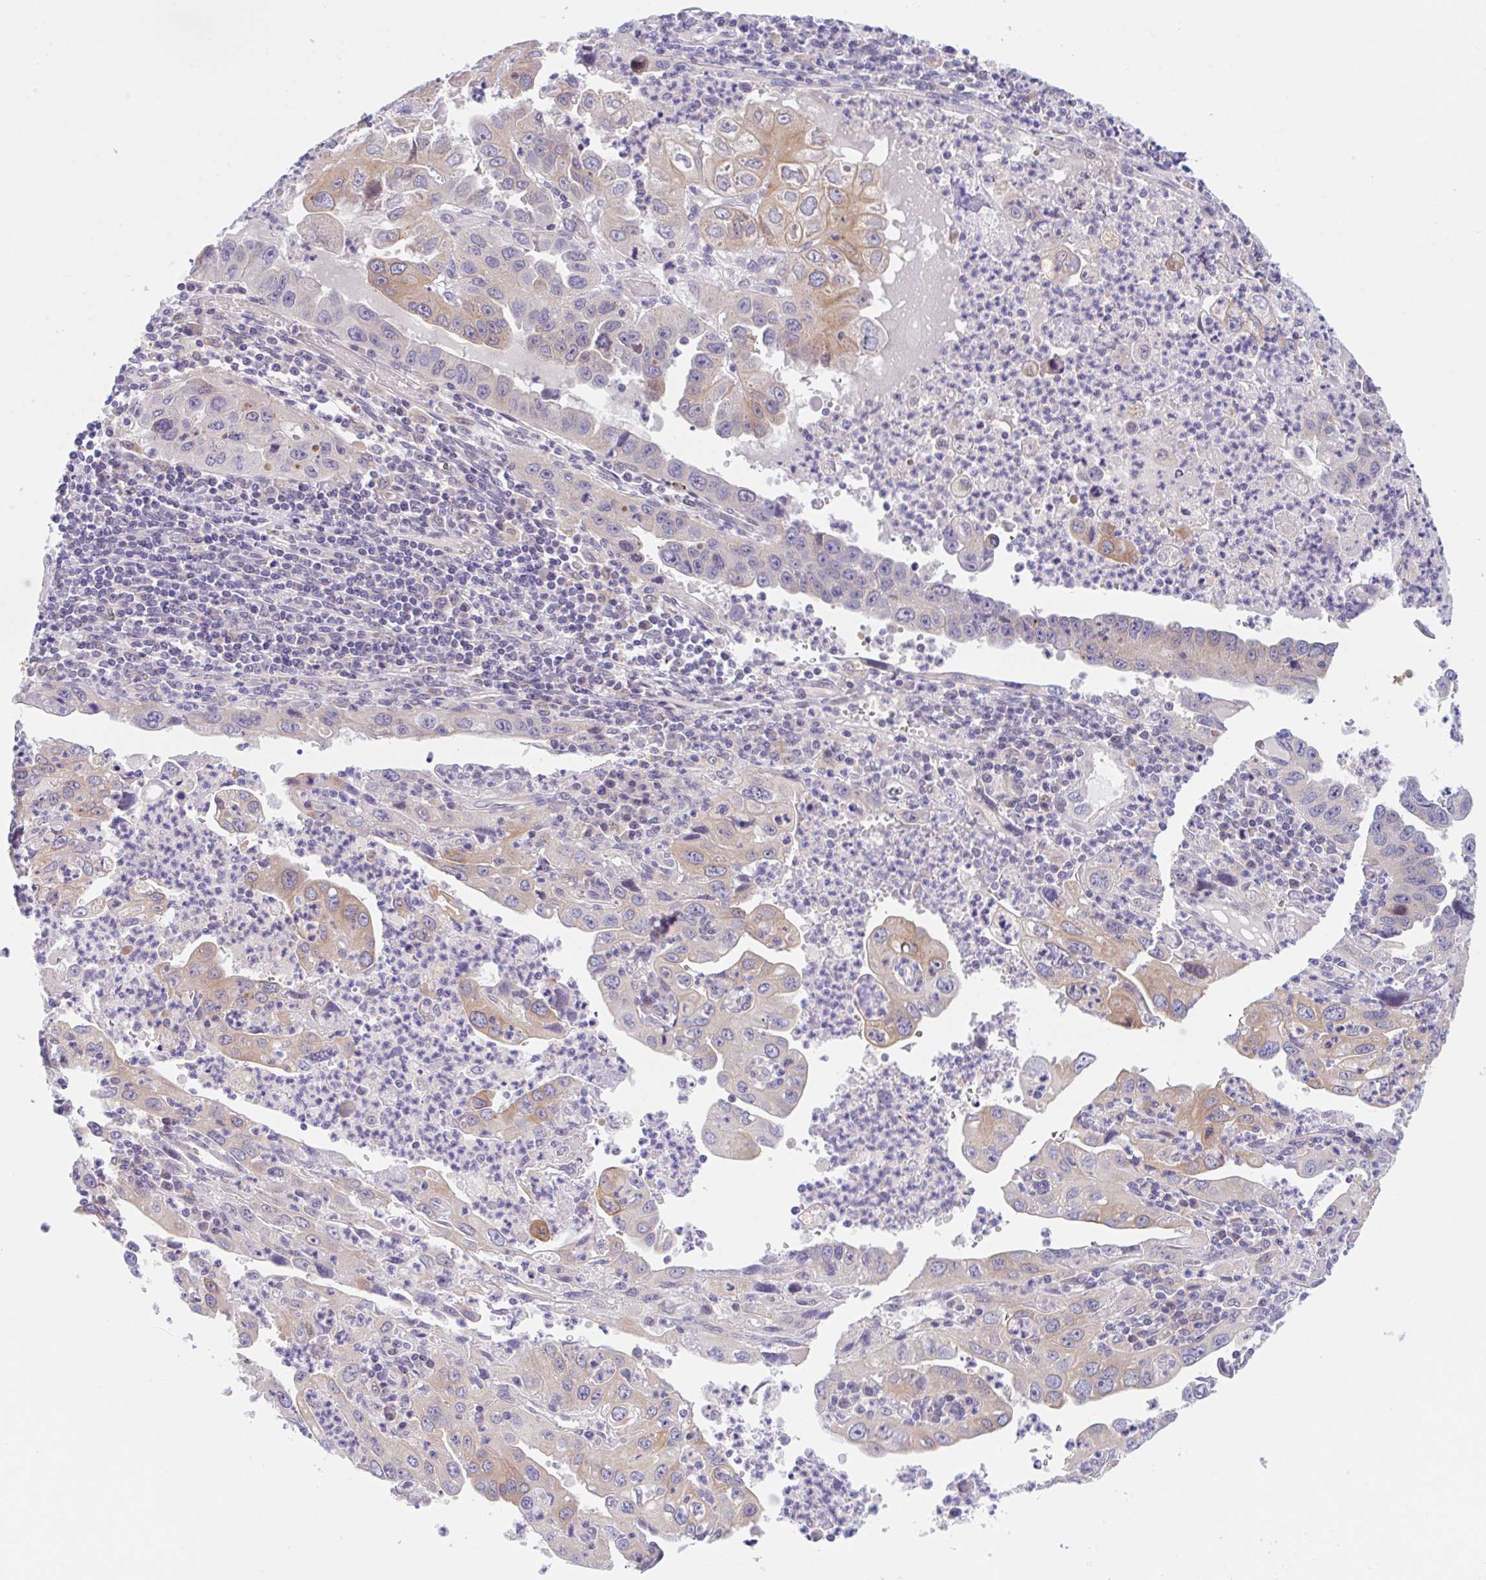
{"staining": {"intensity": "moderate", "quantity": "<25%", "location": "cytoplasmic/membranous"}, "tissue": "endometrial cancer", "cell_type": "Tumor cells", "image_type": "cancer", "snomed": [{"axis": "morphology", "description": "Adenocarcinoma, NOS"}, {"axis": "topography", "description": "Uterus"}], "caption": "This is a histology image of immunohistochemistry (IHC) staining of adenocarcinoma (endometrial), which shows moderate expression in the cytoplasmic/membranous of tumor cells.", "gene": "TMEM86A", "patient": {"sex": "female", "age": 62}}